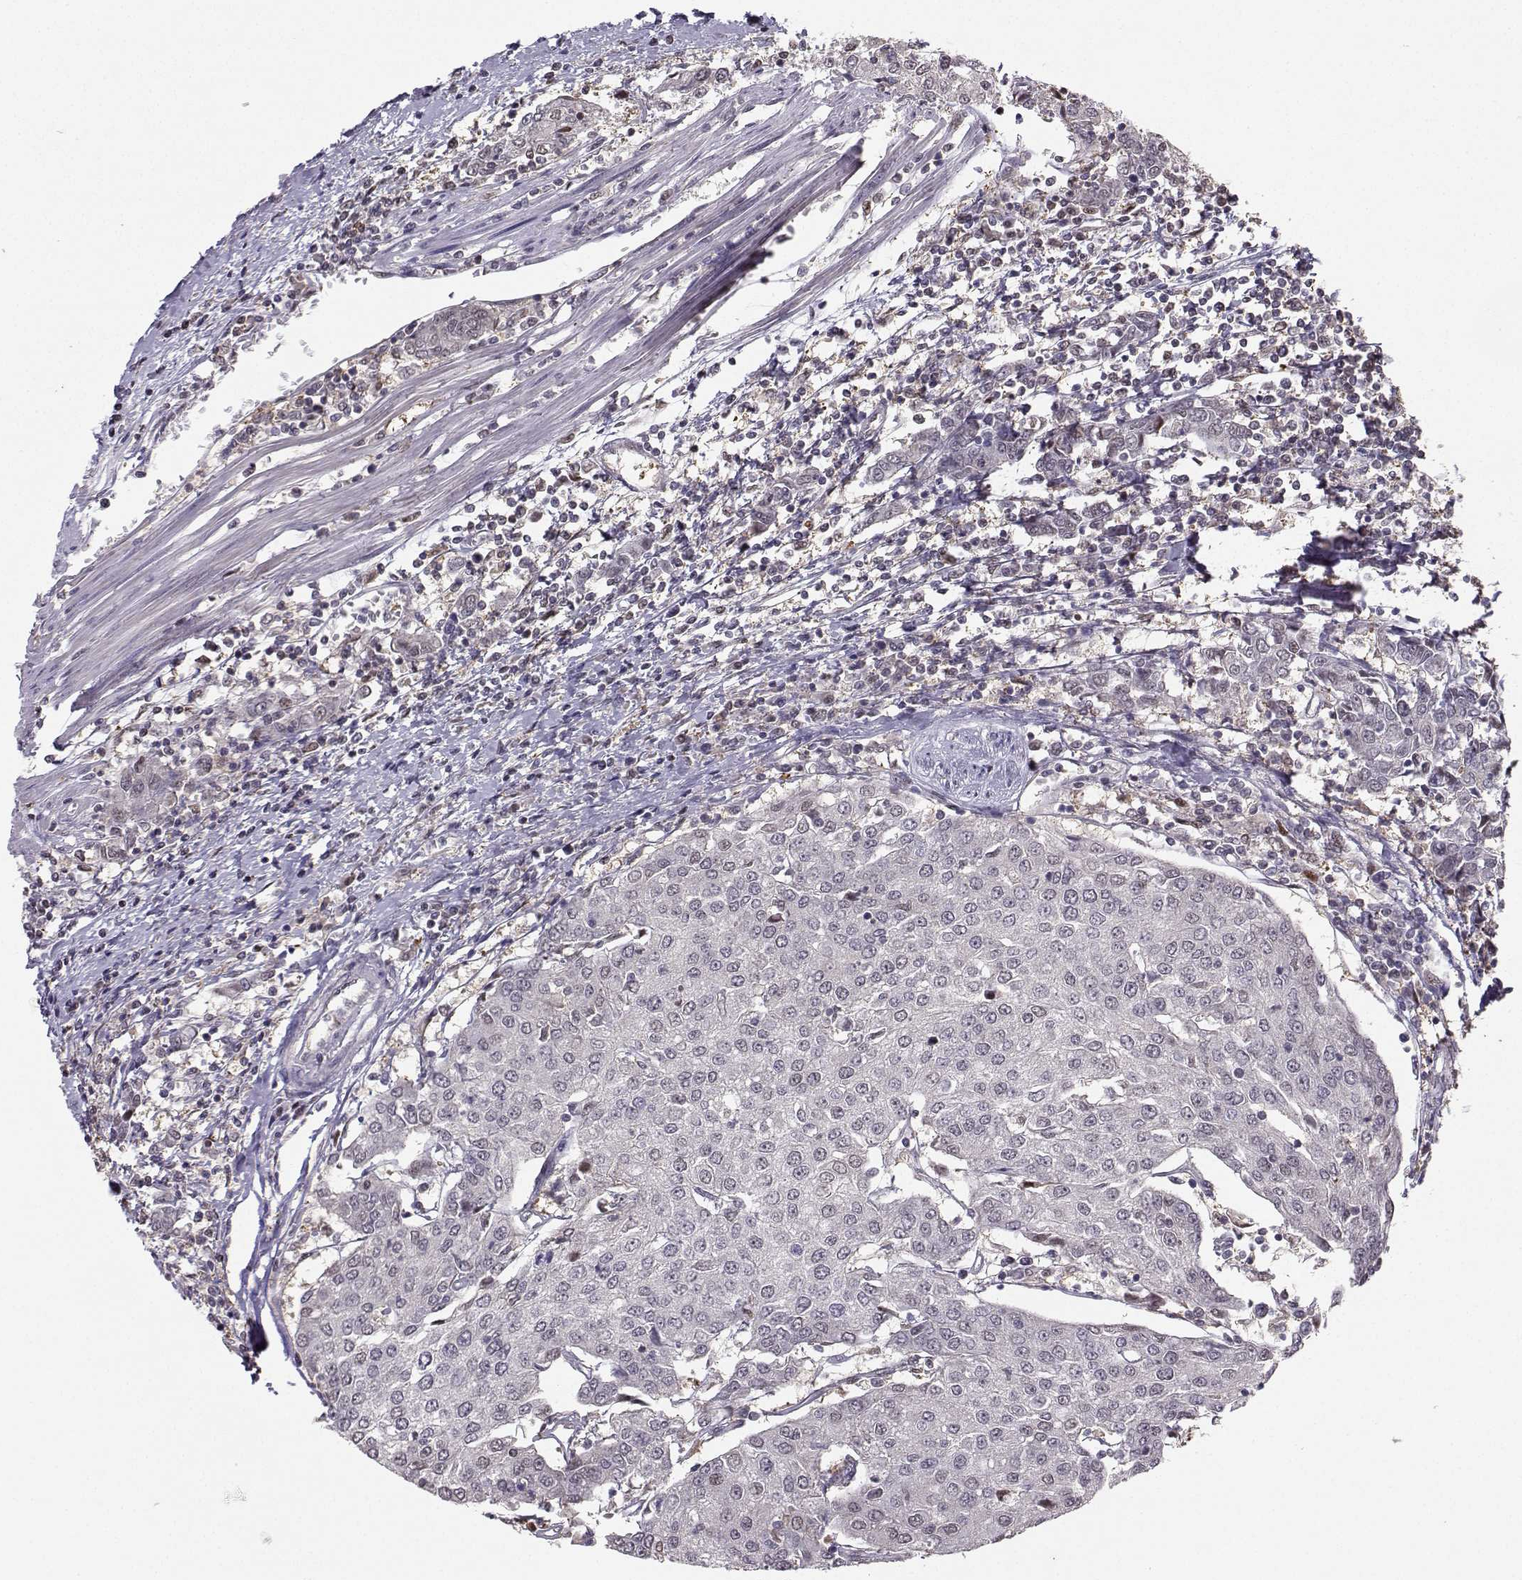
{"staining": {"intensity": "negative", "quantity": "none", "location": "none"}, "tissue": "urothelial cancer", "cell_type": "Tumor cells", "image_type": "cancer", "snomed": [{"axis": "morphology", "description": "Urothelial carcinoma, High grade"}, {"axis": "topography", "description": "Urinary bladder"}], "caption": "Protein analysis of urothelial cancer reveals no significant expression in tumor cells. Brightfield microscopy of IHC stained with DAB (brown) and hematoxylin (blue), captured at high magnification.", "gene": "PKP2", "patient": {"sex": "female", "age": 85}}